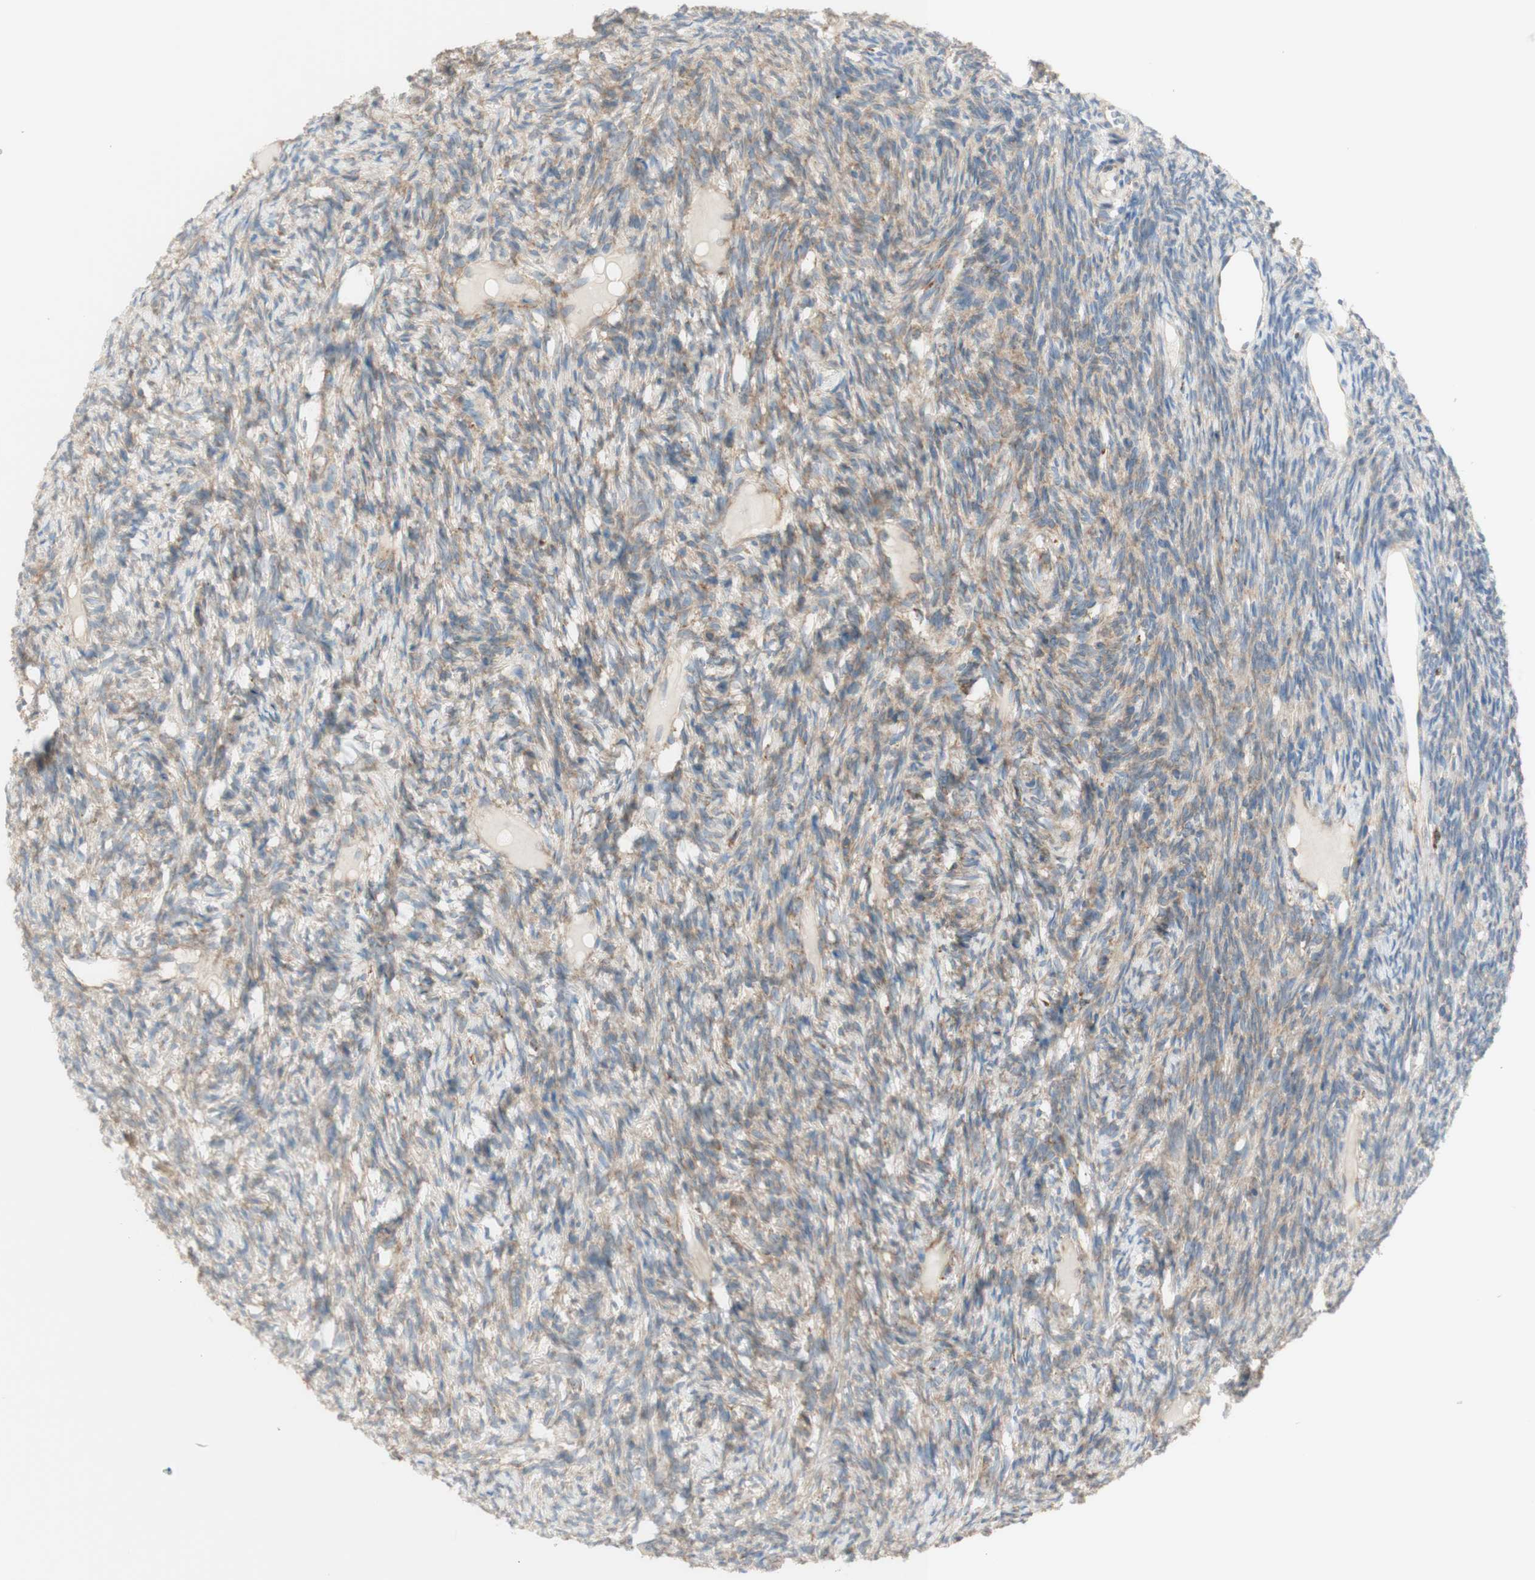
{"staining": {"intensity": "weak", "quantity": "25%-75%", "location": "cytoplasmic/membranous"}, "tissue": "ovary", "cell_type": "Ovarian stroma cells", "image_type": "normal", "snomed": [{"axis": "morphology", "description": "Normal tissue, NOS"}, {"axis": "topography", "description": "Ovary"}], "caption": "Protein expression analysis of normal human ovary reveals weak cytoplasmic/membranous positivity in about 25%-75% of ovarian stroma cells. The staining was performed using DAB, with brown indicating positive protein expression. Nuclei are stained blue with hematoxylin.", "gene": "MANF", "patient": {"sex": "female", "age": 33}}